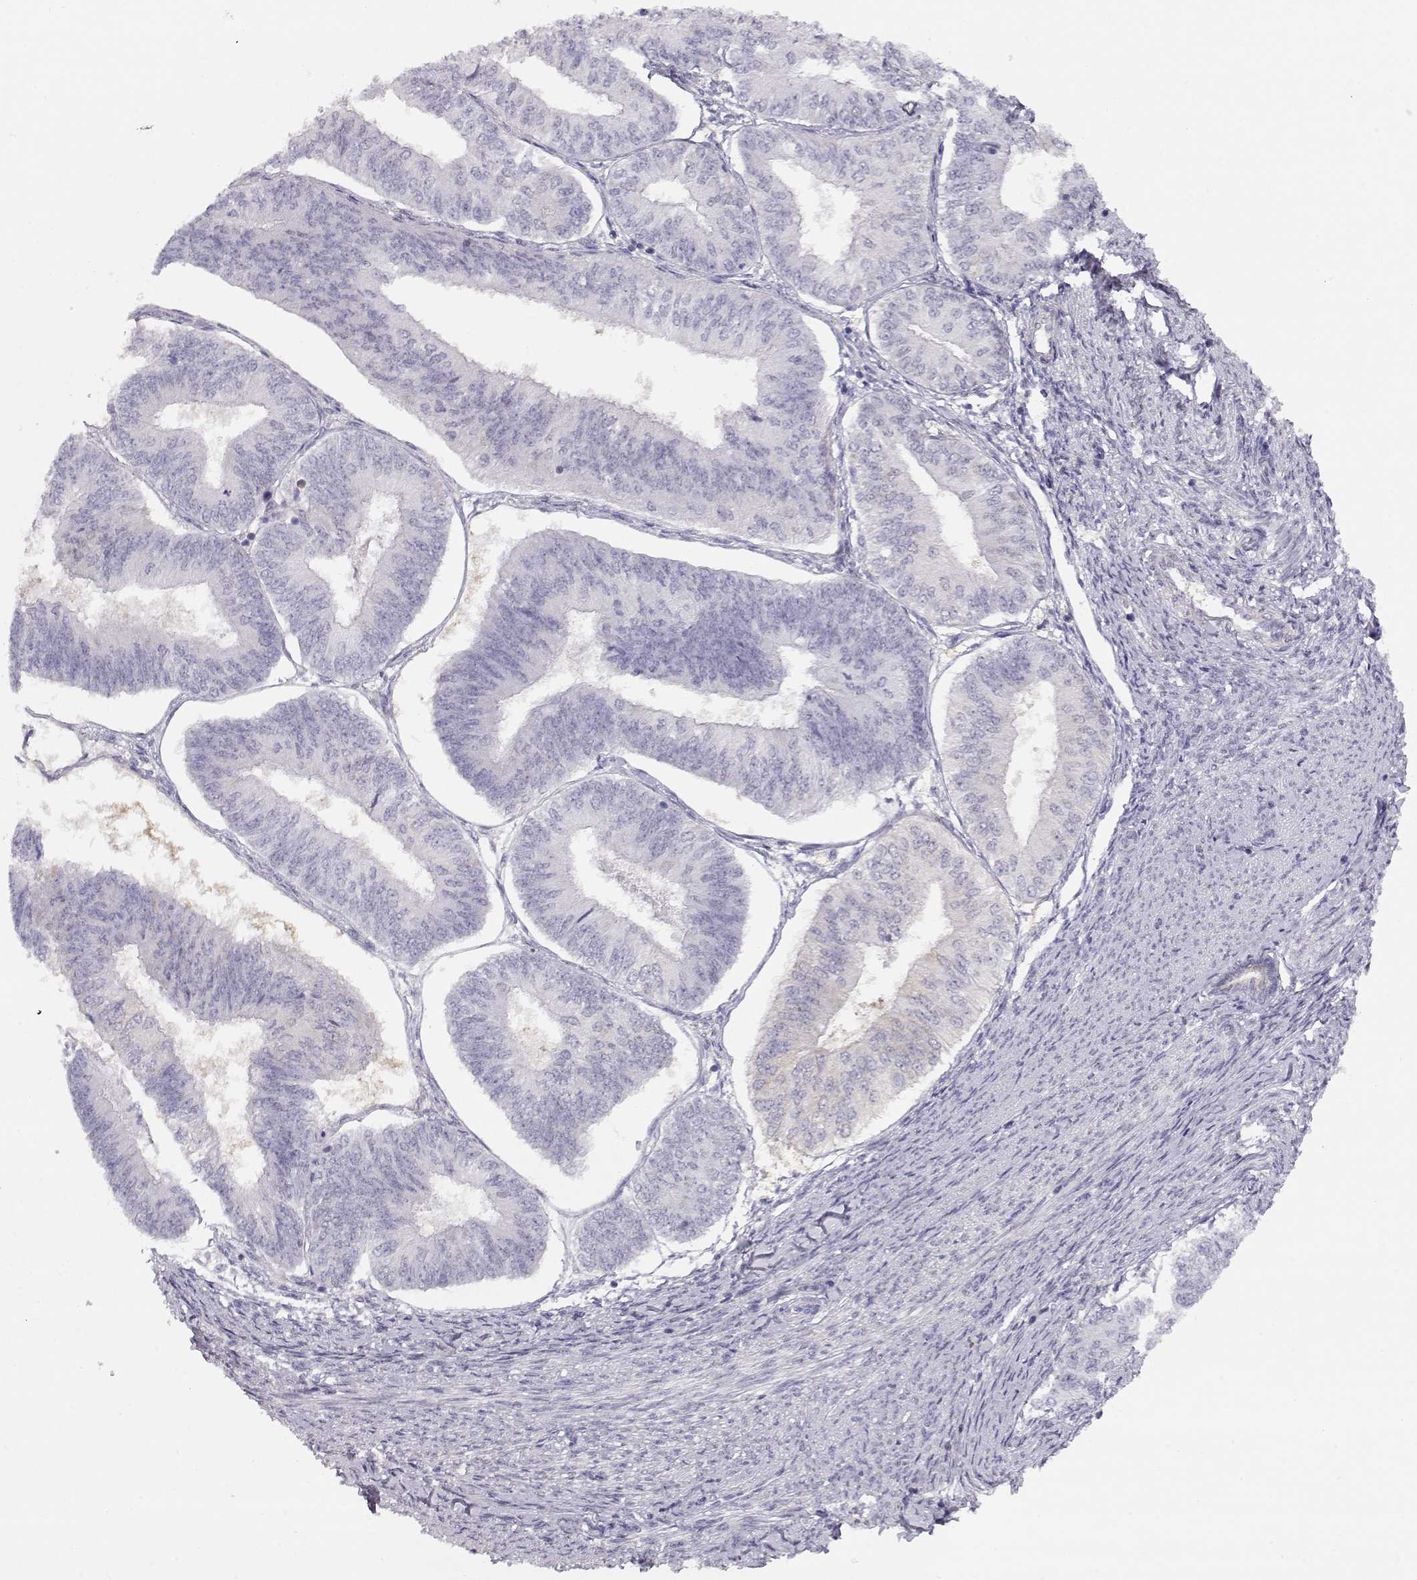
{"staining": {"intensity": "negative", "quantity": "none", "location": "none"}, "tissue": "endometrial cancer", "cell_type": "Tumor cells", "image_type": "cancer", "snomed": [{"axis": "morphology", "description": "Adenocarcinoma, NOS"}, {"axis": "topography", "description": "Endometrium"}], "caption": "Tumor cells are negative for protein expression in human endometrial cancer (adenocarcinoma).", "gene": "TEPP", "patient": {"sex": "female", "age": 58}}